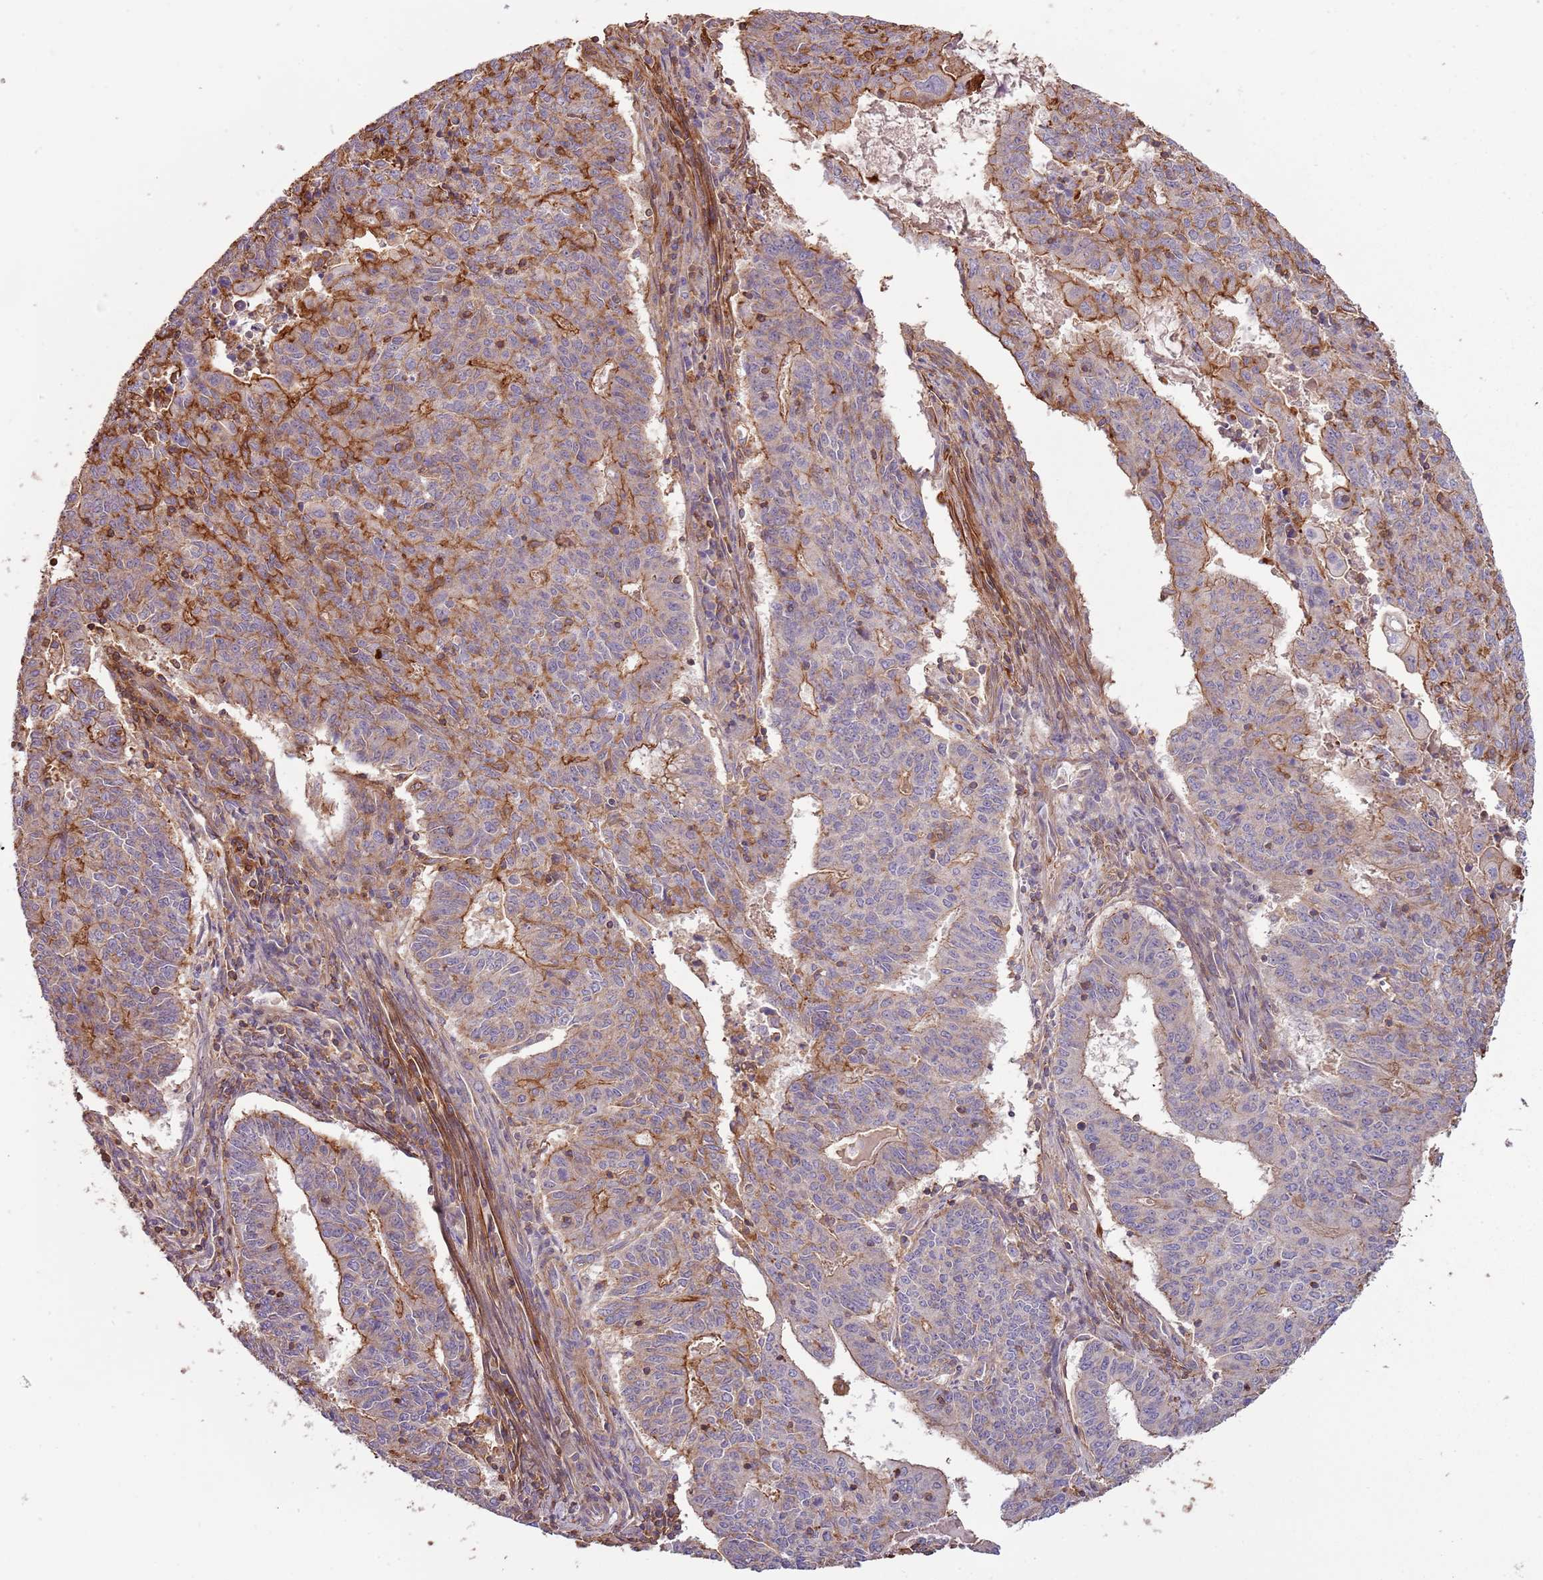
{"staining": {"intensity": "moderate", "quantity": ">75%", "location": "cytoplasmic/membranous"}, "tissue": "endometrial cancer", "cell_type": "Tumor cells", "image_type": "cancer", "snomed": [{"axis": "morphology", "description": "Adenocarcinoma, NOS"}, {"axis": "topography", "description": "Endometrium"}], "caption": "The histopathology image shows immunohistochemical staining of endometrial adenocarcinoma. There is moderate cytoplasmic/membranous positivity is appreciated in approximately >75% of tumor cells. Using DAB (3,3'-diaminobenzidine) (brown) and hematoxylin (blue) stains, captured at high magnification using brightfield microscopy.", "gene": "FECH", "patient": {"sex": "female", "age": 59}}